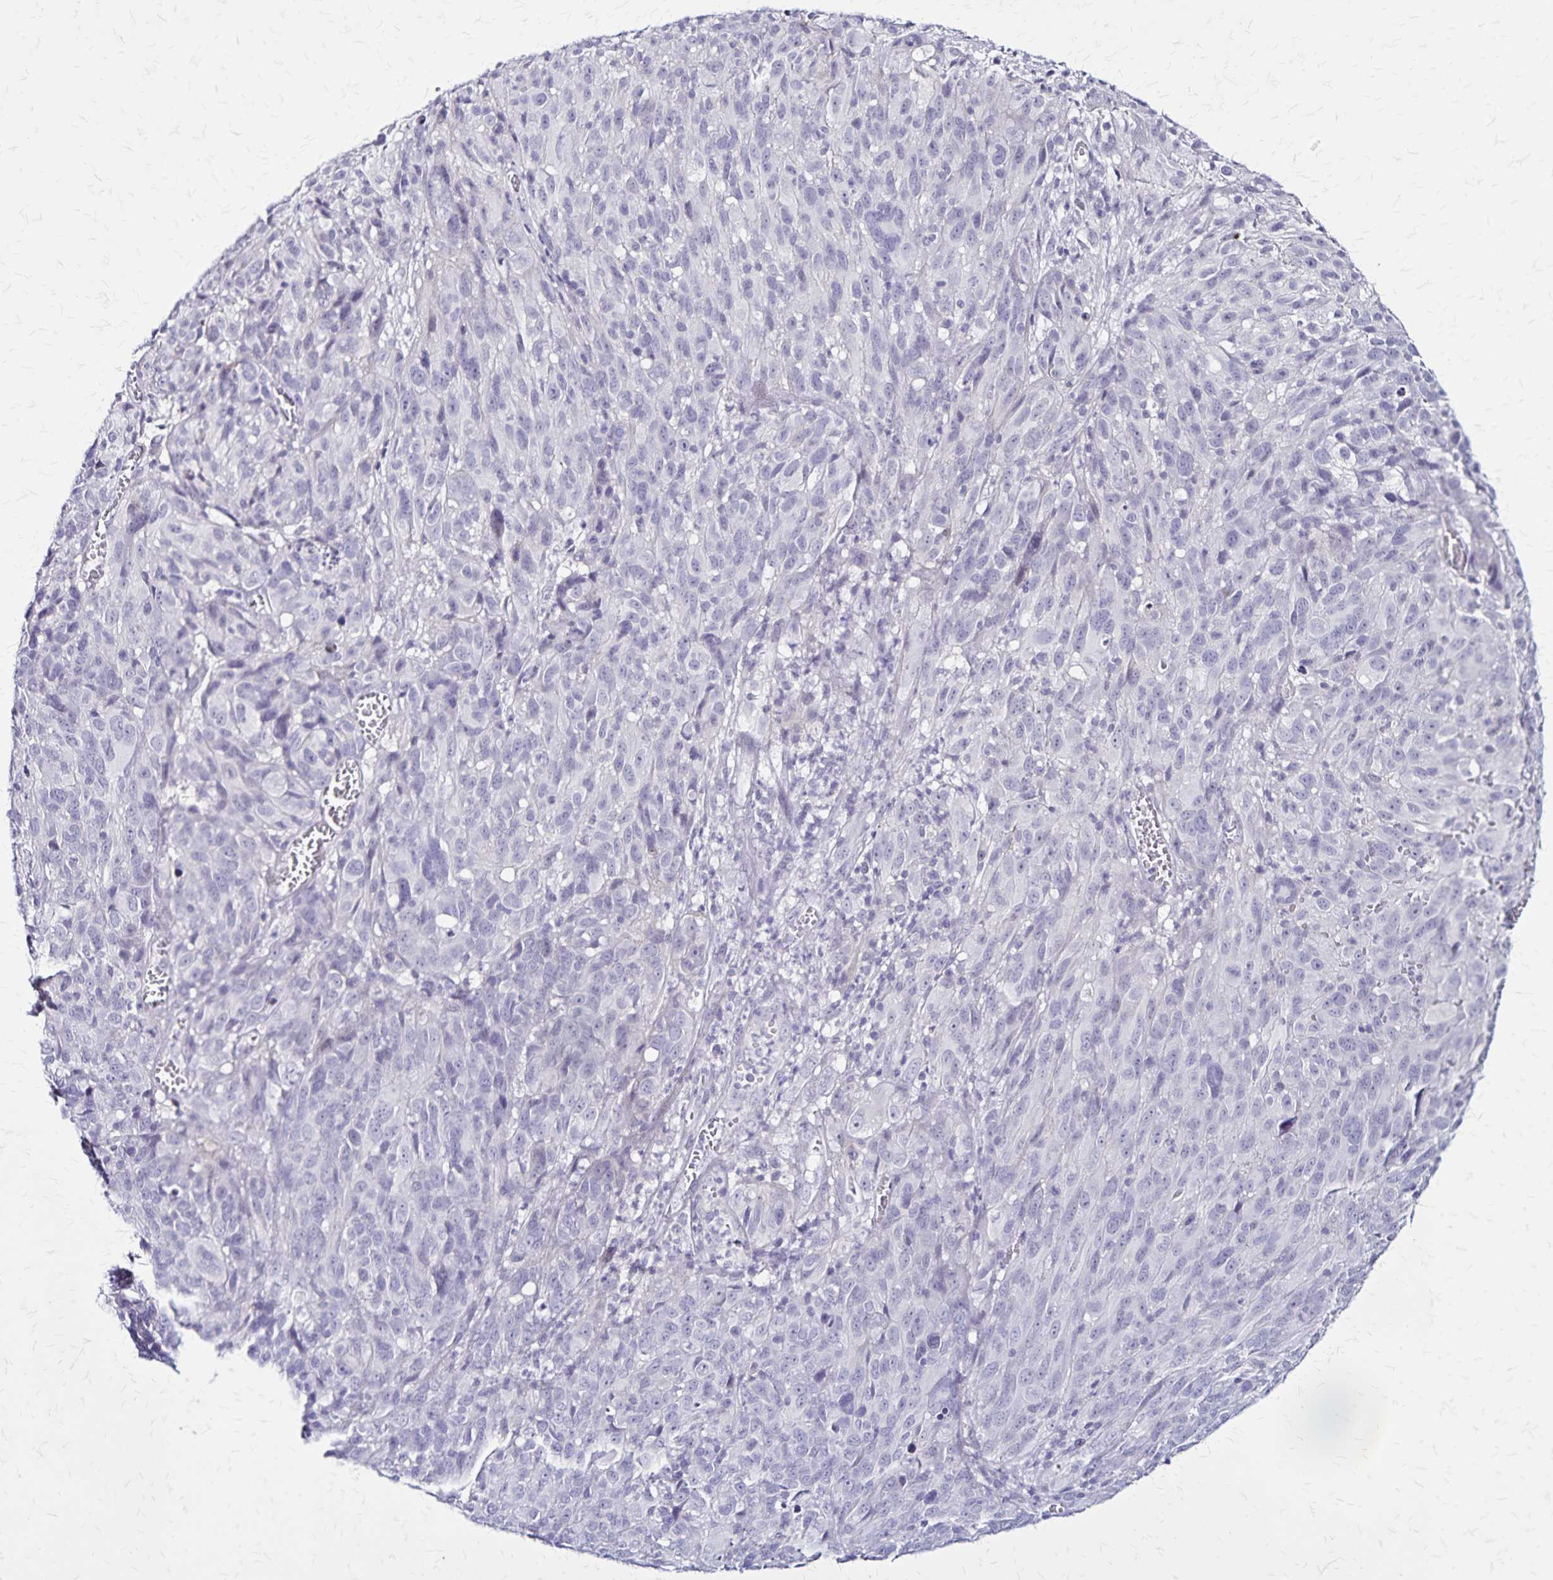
{"staining": {"intensity": "negative", "quantity": "none", "location": "none"}, "tissue": "melanoma", "cell_type": "Tumor cells", "image_type": "cancer", "snomed": [{"axis": "morphology", "description": "Malignant melanoma, NOS"}, {"axis": "topography", "description": "Skin"}], "caption": "The immunohistochemistry photomicrograph has no significant staining in tumor cells of melanoma tissue.", "gene": "PLXNA4", "patient": {"sex": "male", "age": 51}}